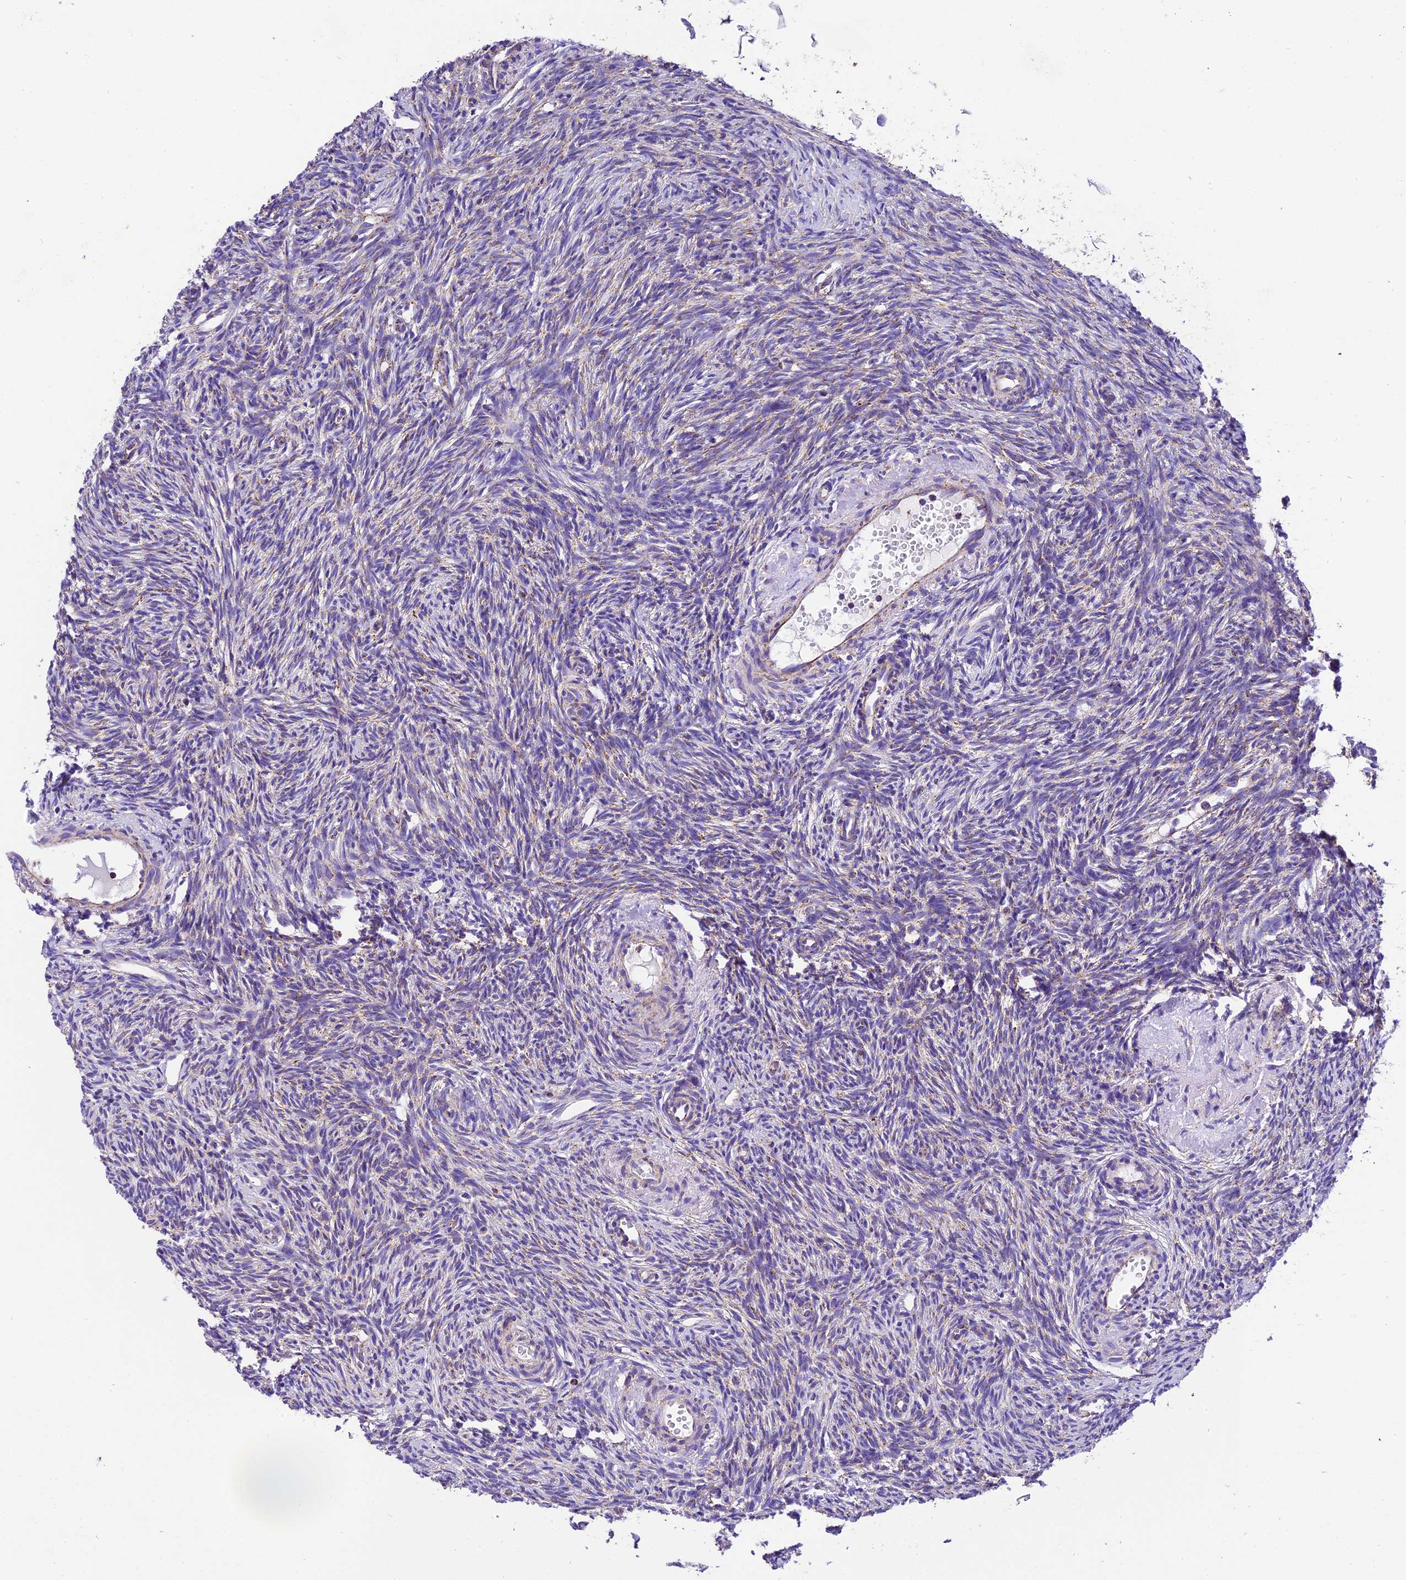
{"staining": {"intensity": "weak", "quantity": "25%-75%", "location": "cytoplasmic/membranous"}, "tissue": "ovary", "cell_type": "Ovarian stroma cells", "image_type": "normal", "snomed": [{"axis": "morphology", "description": "Normal tissue, NOS"}, {"axis": "topography", "description": "Ovary"}], "caption": "High-magnification brightfield microscopy of unremarkable ovary stained with DAB (brown) and counterstained with hematoxylin (blue). ovarian stroma cells exhibit weak cytoplasmic/membranous expression is seen in approximately25%-75% of cells. (brown staining indicates protein expression, while blue staining denotes nuclei).", "gene": "DCAF5", "patient": {"sex": "female", "age": 51}}